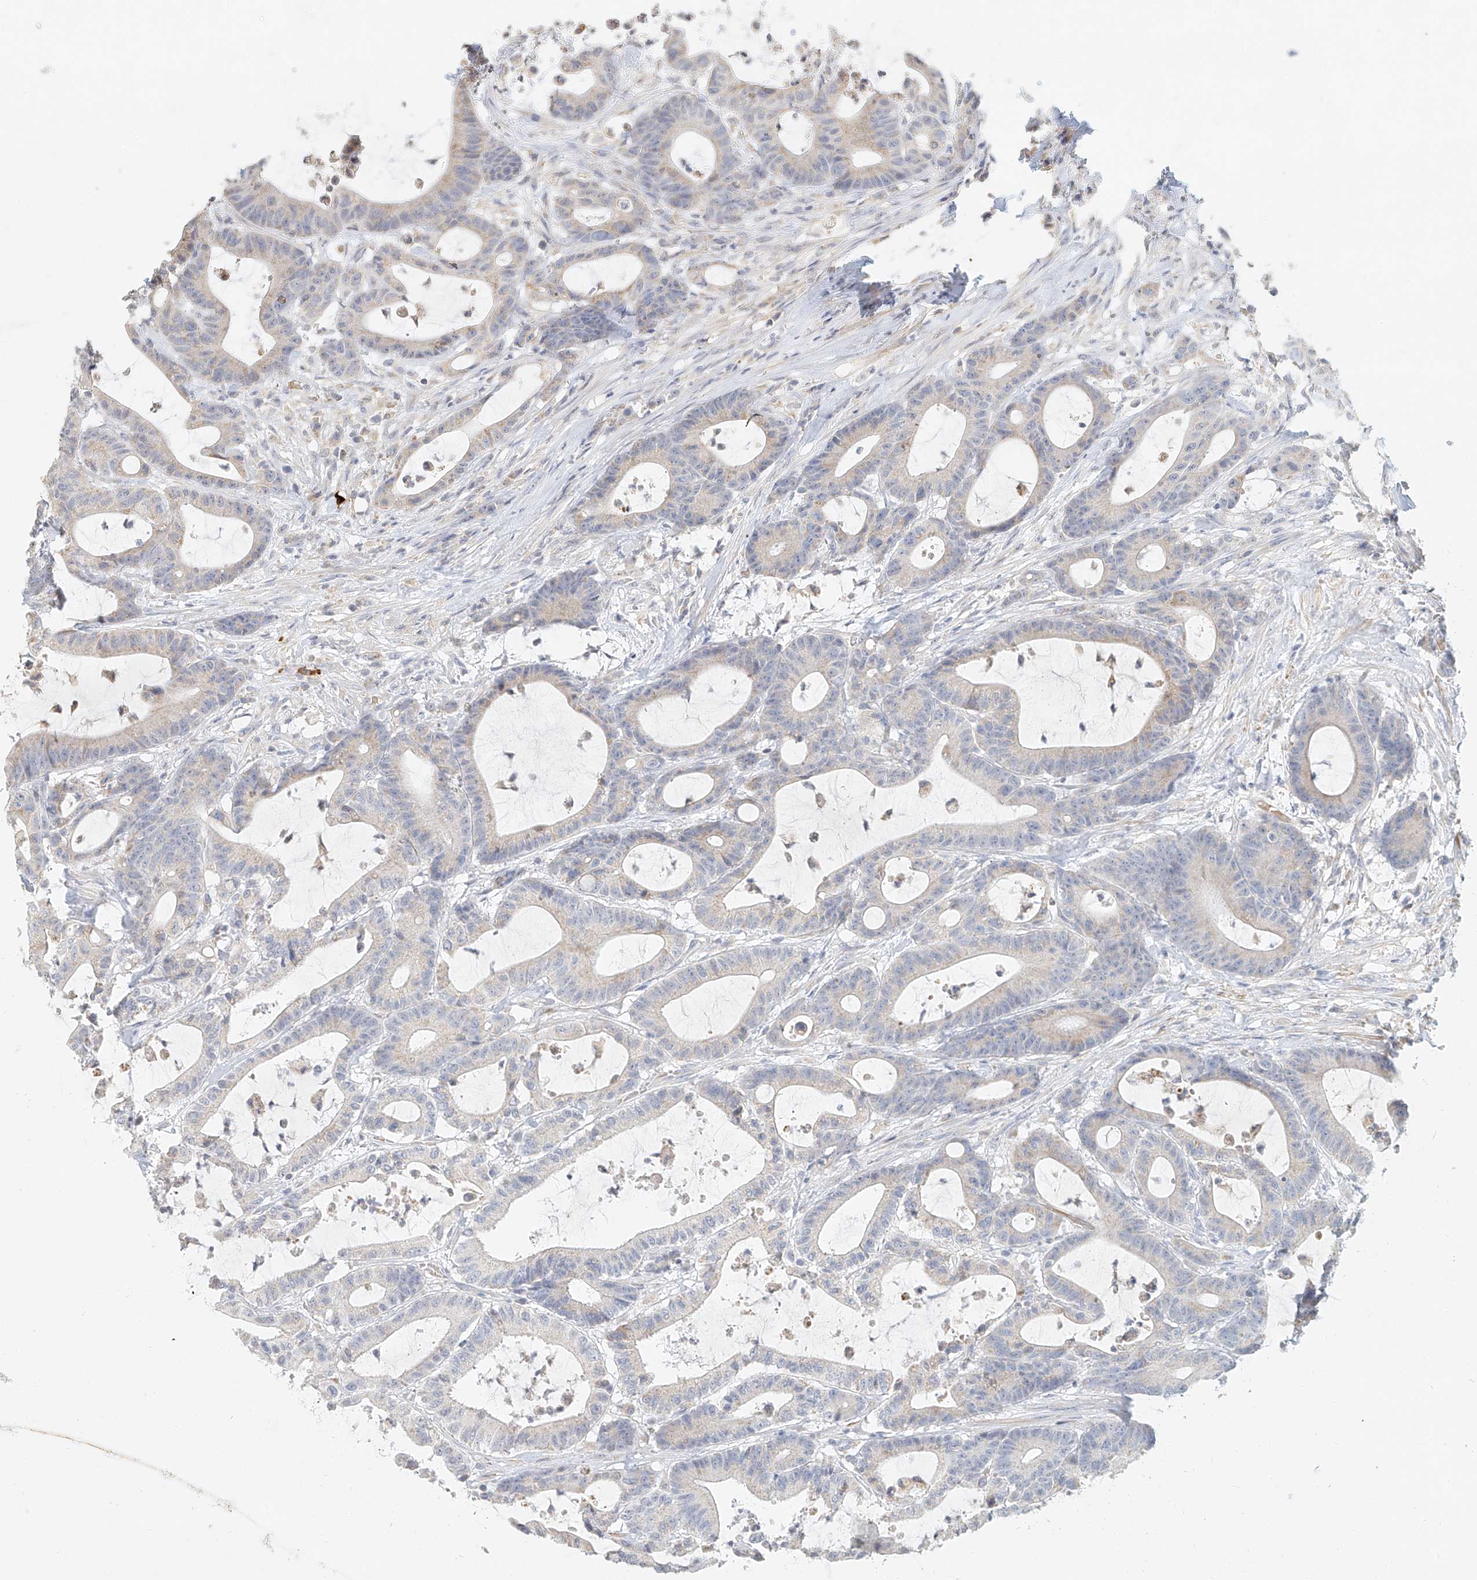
{"staining": {"intensity": "negative", "quantity": "none", "location": "none"}, "tissue": "colorectal cancer", "cell_type": "Tumor cells", "image_type": "cancer", "snomed": [{"axis": "morphology", "description": "Adenocarcinoma, NOS"}, {"axis": "topography", "description": "Colon"}], "caption": "High magnification brightfield microscopy of colorectal cancer stained with DAB (3,3'-diaminobenzidine) (brown) and counterstained with hematoxylin (blue): tumor cells show no significant positivity.", "gene": "CXorf58", "patient": {"sex": "female", "age": 84}}